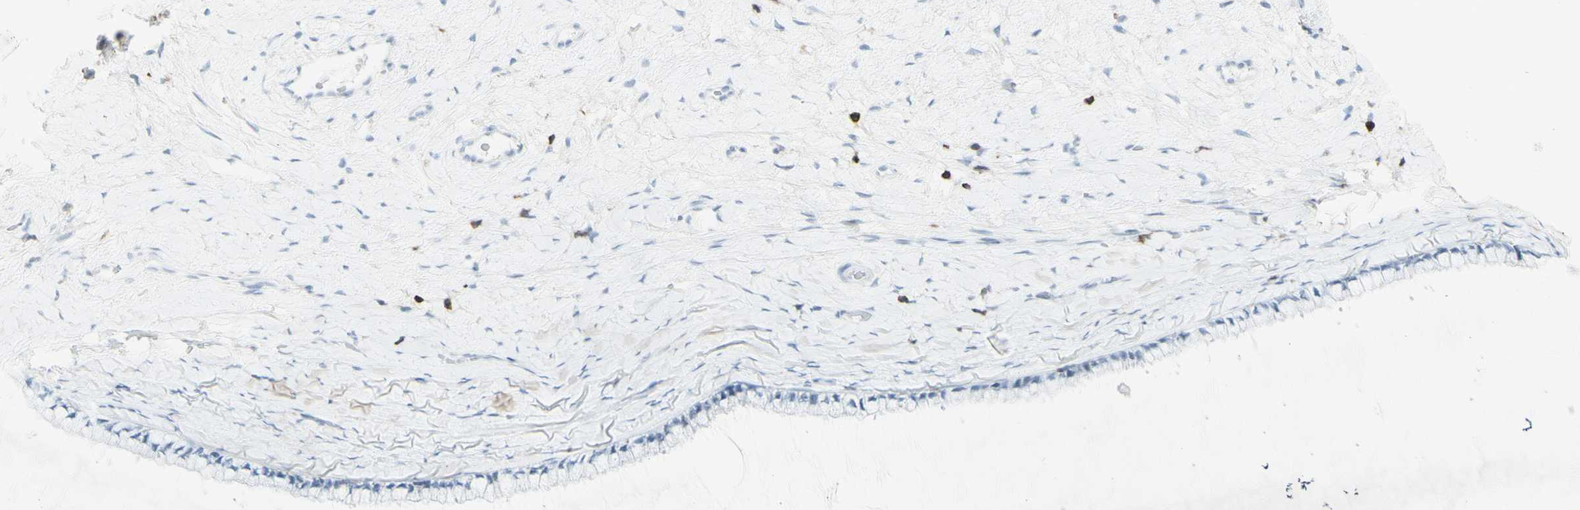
{"staining": {"intensity": "weak", "quantity": "<25%", "location": "nuclear"}, "tissue": "cervix", "cell_type": "Glandular cells", "image_type": "normal", "snomed": [{"axis": "morphology", "description": "Normal tissue, NOS"}, {"axis": "topography", "description": "Cervix"}], "caption": "Glandular cells show no significant protein staining in unremarkable cervix. (DAB immunohistochemistry, high magnification).", "gene": "NRG1", "patient": {"sex": "female", "age": 39}}